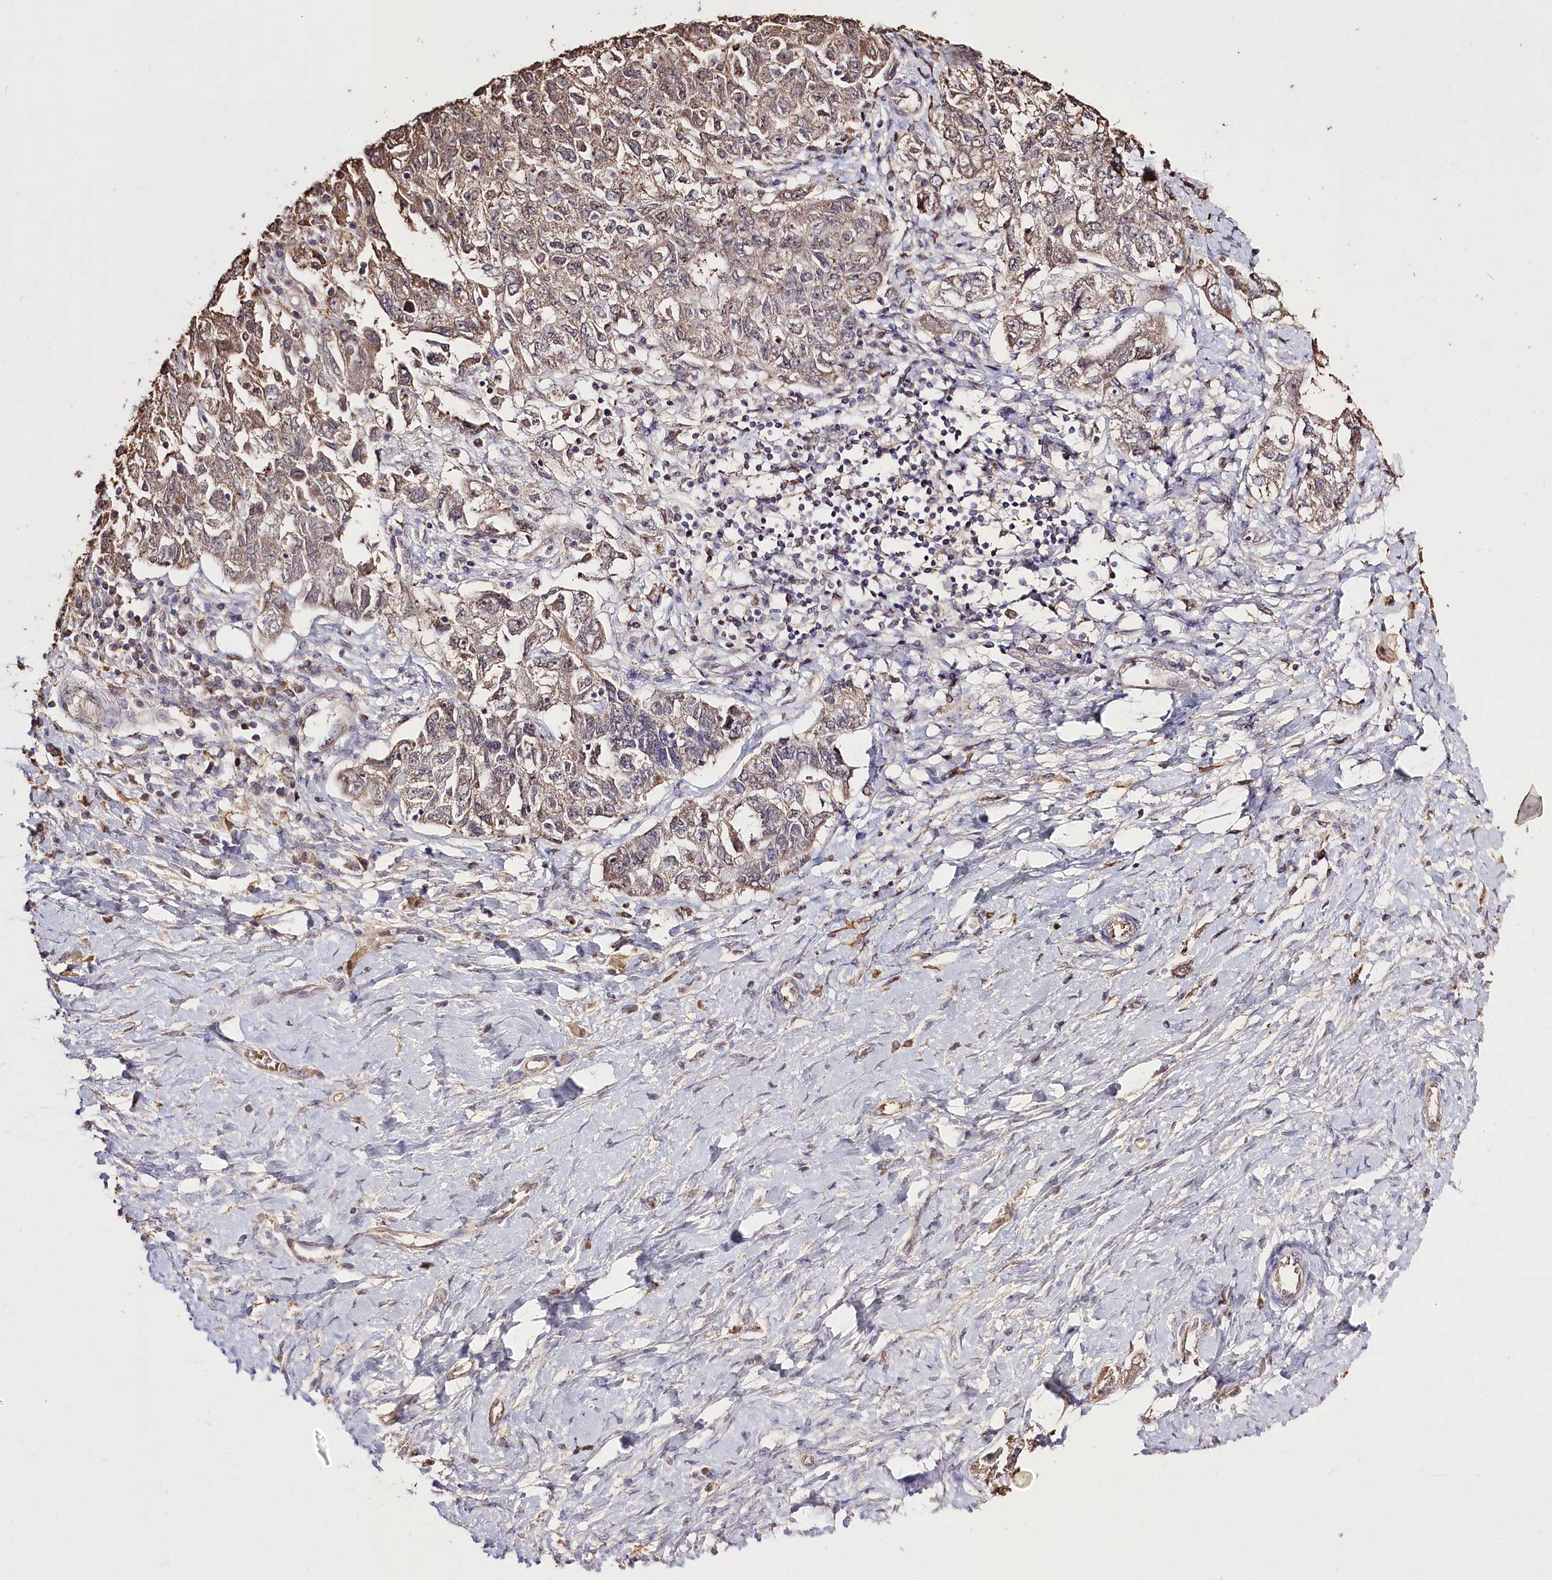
{"staining": {"intensity": "weak", "quantity": "25%-75%", "location": "cytoplasmic/membranous"}, "tissue": "ovarian cancer", "cell_type": "Tumor cells", "image_type": "cancer", "snomed": [{"axis": "morphology", "description": "Carcinoma, NOS"}, {"axis": "morphology", "description": "Cystadenocarcinoma, serous, NOS"}, {"axis": "topography", "description": "Ovary"}], "caption": "Human ovarian cancer stained for a protein (brown) shows weak cytoplasmic/membranous positive staining in approximately 25%-75% of tumor cells.", "gene": "R3HDM2", "patient": {"sex": "female", "age": 69}}